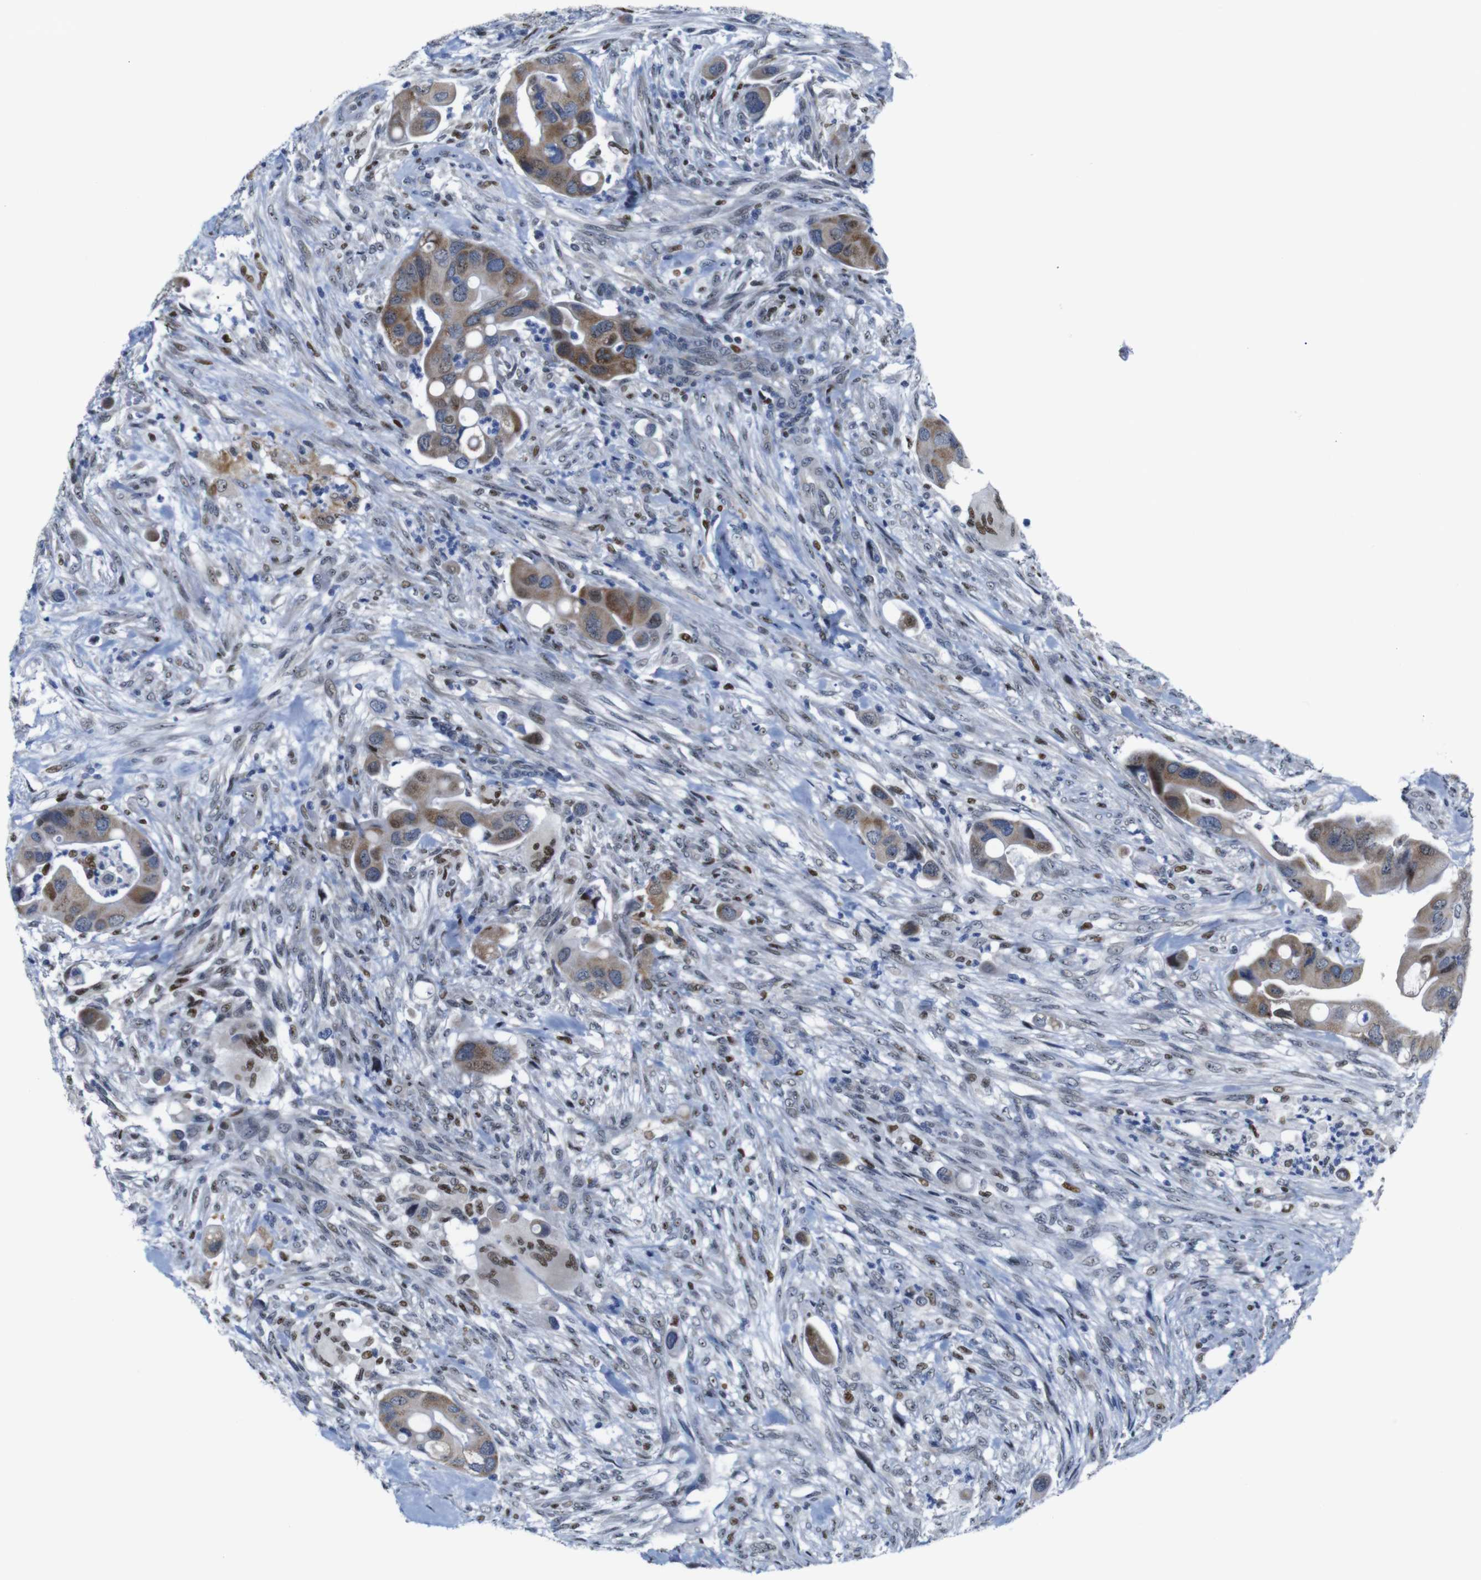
{"staining": {"intensity": "moderate", "quantity": ">75%", "location": "cytoplasmic/membranous,nuclear"}, "tissue": "colorectal cancer", "cell_type": "Tumor cells", "image_type": "cancer", "snomed": [{"axis": "morphology", "description": "Adenocarcinoma, NOS"}, {"axis": "topography", "description": "Rectum"}], "caption": "This histopathology image exhibits colorectal adenocarcinoma stained with IHC to label a protein in brown. The cytoplasmic/membranous and nuclear of tumor cells show moderate positivity for the protein. Nuclei are counter-stained blue.", "gene": "GATA6", "patient": {"sex": "female", "age": 57}}